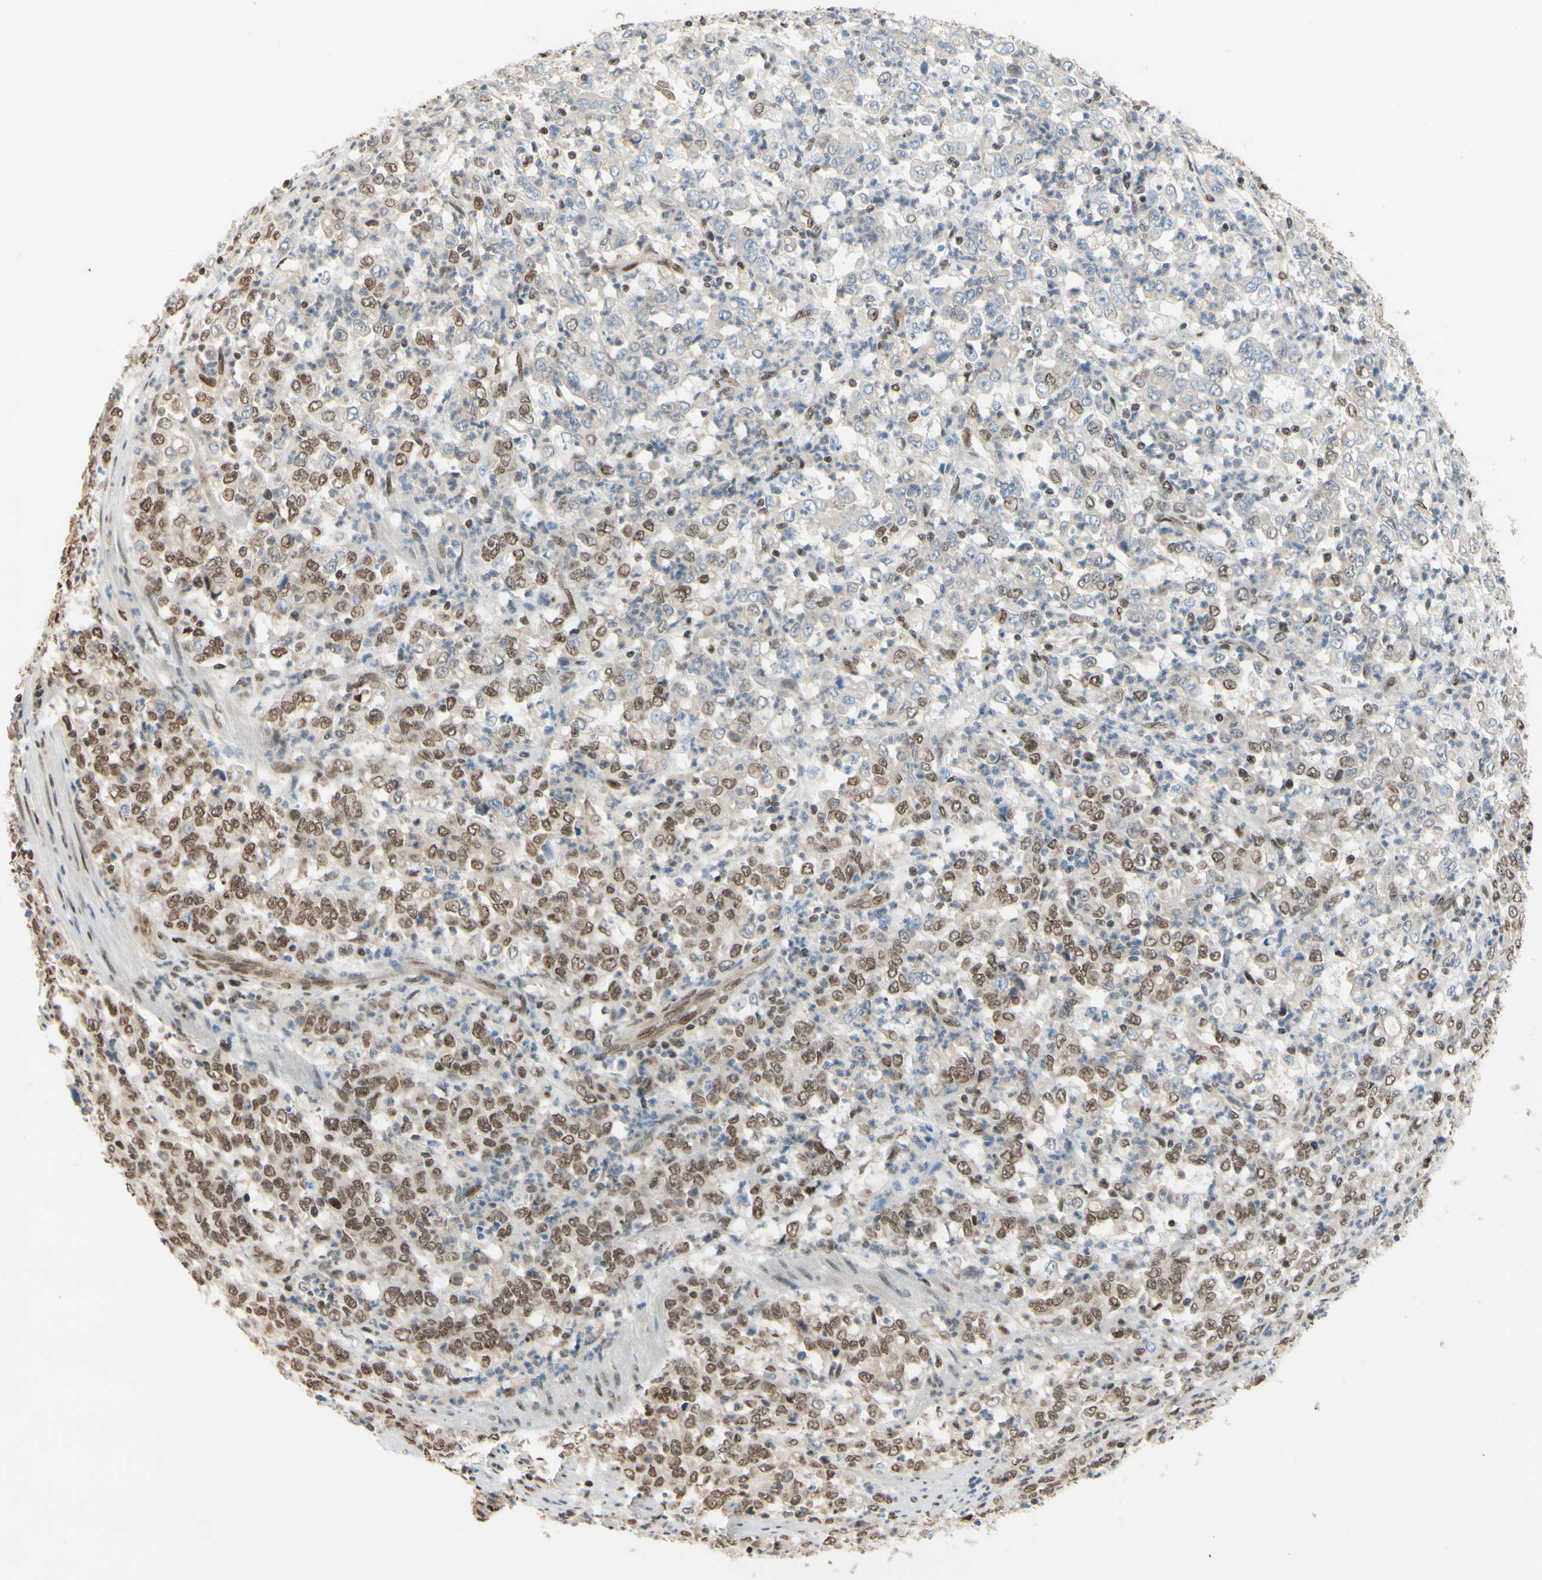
{"staining": {"intensity": "moderate", "quantity": "25%-75%", "location": "nuclear"}, "tissue": "stomach cancer", "cell_type": "Tumor cells", "image_type": "cancer", "snomed": [{"axis": "morphology", "description": "Adenocarcinoma, NOS"}, {"axis": "topography", "description": "Stomach, lower"}], "caption": "Immunohistochemistry (IHC) (DAB) staining of stomach adenocarcinoma shows moderate nuclear protein staining in approximately 25%-75% of tumor cells.", "gene": "SUFU", "patient": {"sex": "female", "age": 71}}